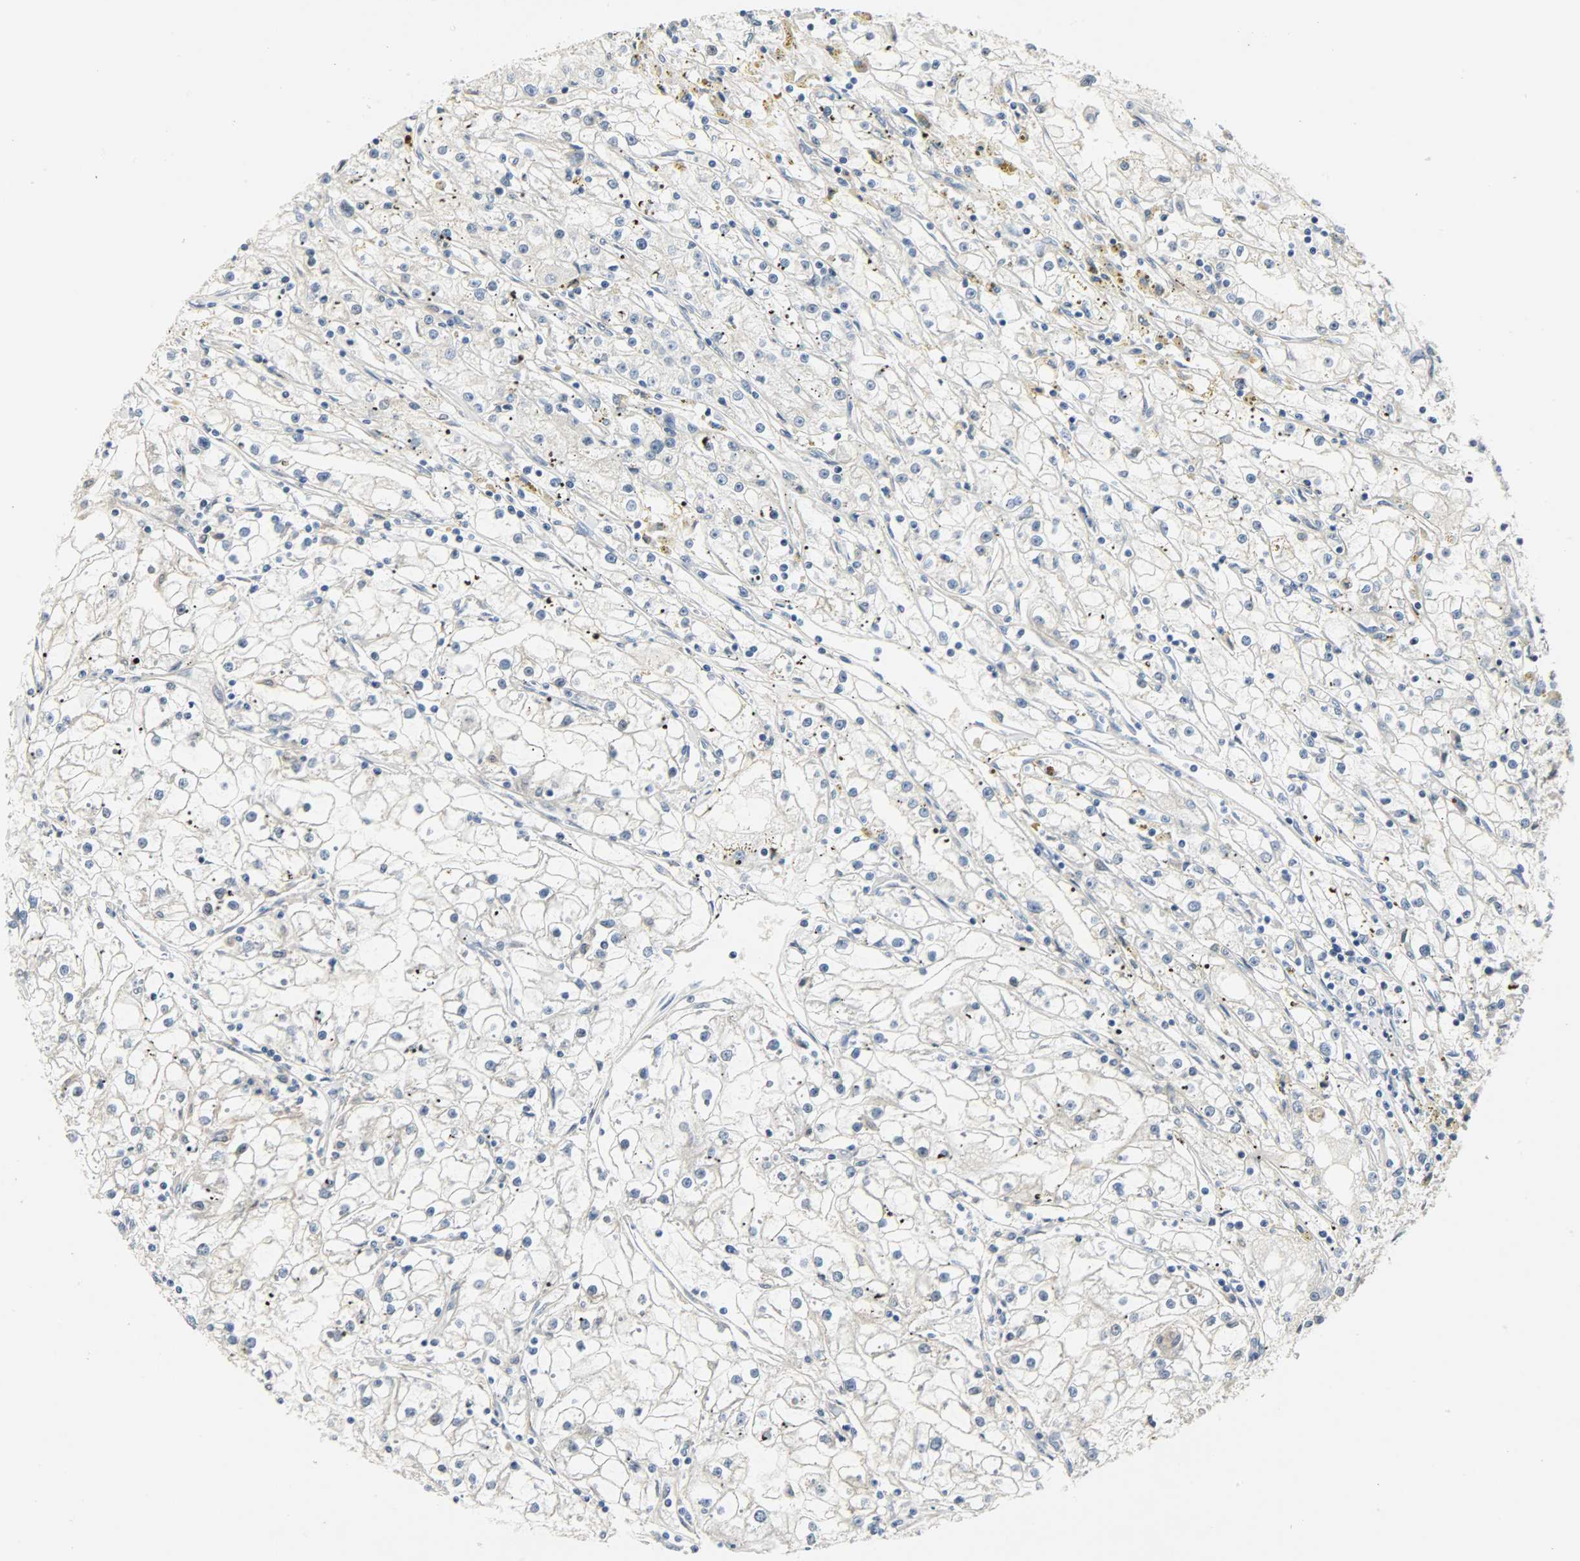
{"staining": {"intensity": "negative", "quantity": "none", "location": "none"}, "tissue": "renal cancer", "cell_type": "Tumor cells", "image_type": "cancer", "snomed": [{"axis": "morphology", "description": "Adenocarcinoma, NOS"}, {"axis": "topography", "description": "Kidney"}], "caption": "Tumor cells are negative for brown protein staining in adenocarcinoma (renal).", "gene": "EIF4EBP1", "patient": {"sex": "male", "age": 56}}